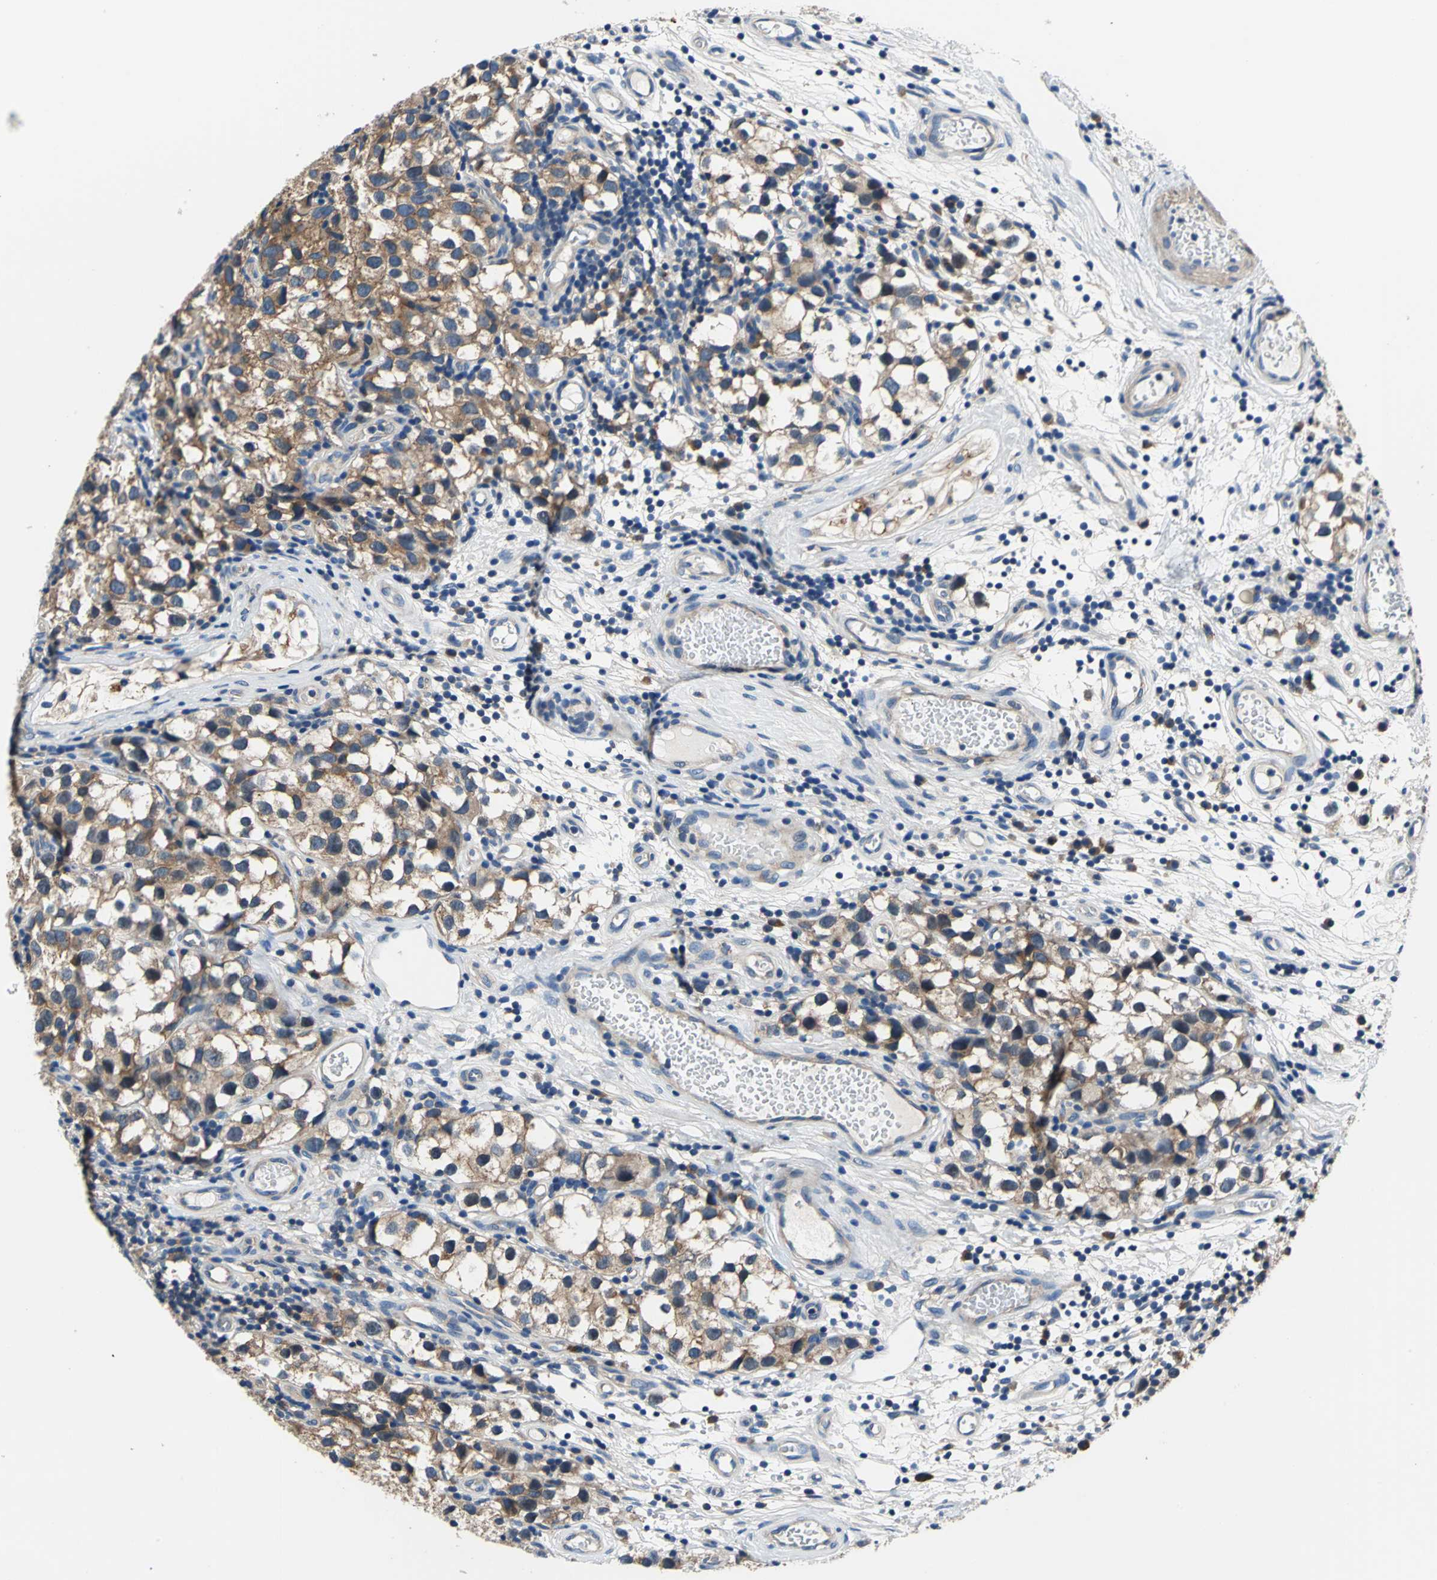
{"staining": {"intensity": "weak", "quantity": ">75%", "location": "cytoplasmic/membranous"}, "tissue": "testis cancer", "cell_type": "Tumor cells", "image_type": "cancer", "snomed": [{"axis": "morphology", "description": "Seminoma, NOS"}, {"axis": "topography", "description": "Testis"}], "caption": "Tumor cells demonstrate low levels of weak cytoplasmic/membranous staining in about >75% of cells in human seminoma (testis). Using DAB (3,3'-diaminobenzidine) (brown) and hematoxylin (blue) stains, captured at high magnification using brightfield microscopy.", "gene": "DDX3Y", "patient": {"sex": "male", "age": 39}}